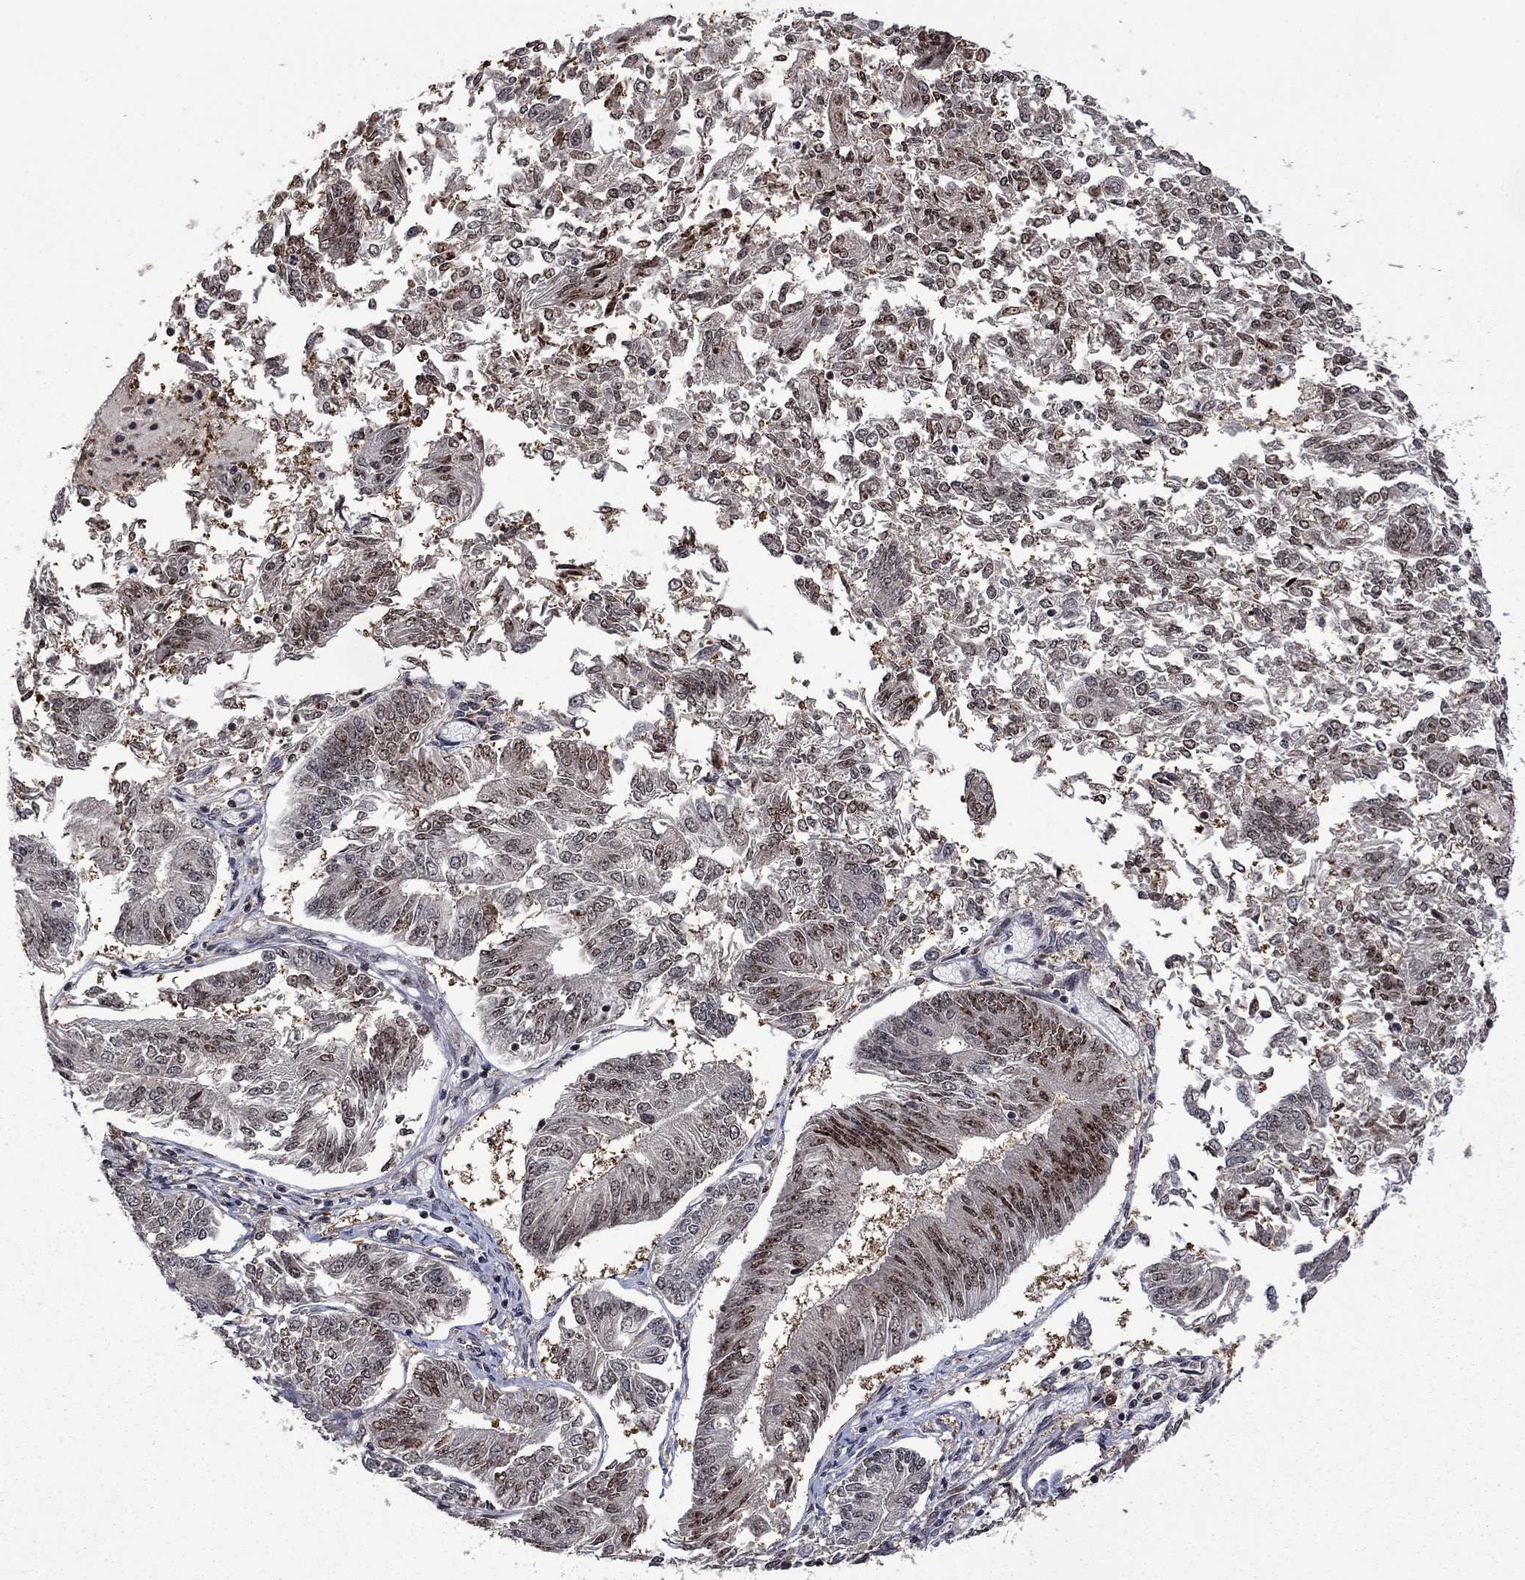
{"staining": {"intensity": "strong", "quantity": "<25%", "location": "nuclear"}, "tissue": "endometrial cancer", "cell_type": "Tumor cells", "image_type": "cancer", "snomed": [{"axis": "morphology", "description": "Adenocarcinoma, NOS"}, {"axis": "topography", "description": "Endometrium"}], "caption": "Immunohistochemistry histopathology image of human endometrial cancer stained for a protein (brown), which displays medium levels of strong nuclear expression in approximately <25% of tumor cells.", "gene": "FBL", "patient": {"sex": "female", "age": 58}}